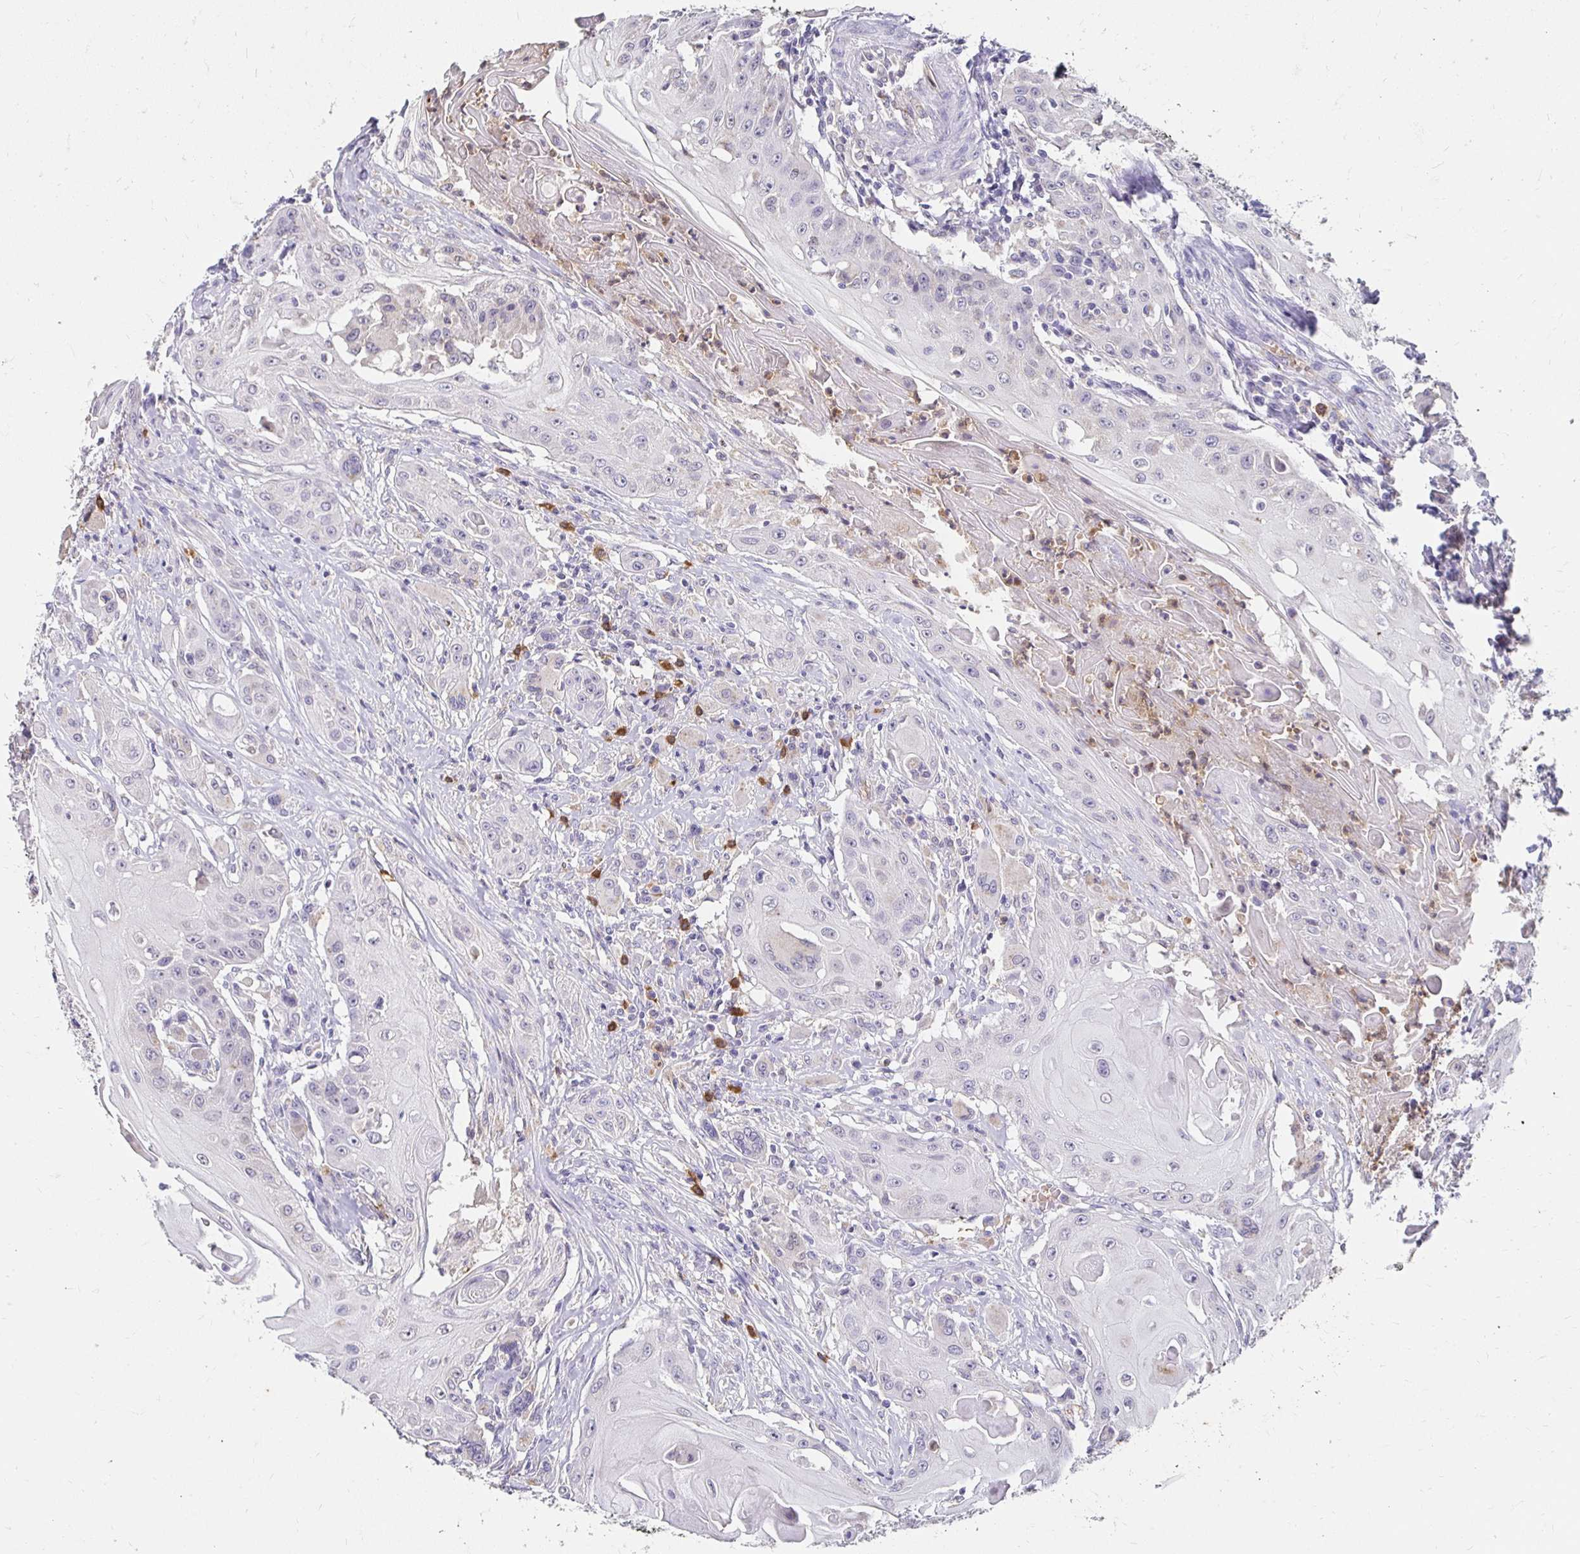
{"staining": {"intensity": "negative", "quantity": "none", "location": "none"}, "tissue": "head and neck cancer", "cell_type": "Tumor cells", "image_type": "cancer", "snomed": [{"axis": "morphology", "description": "Squamous cell carcinoma, NOS"}, {"axis": "topography", "description": "Oral tissue"}, {"axis": "topography", "description": "Head-Neck"}, {"axis": "topography", "description": "Neck, NOS"}], "caption": "Immunohistochemistry image of neoplastic tissue: head and neck squamous cell carcinoma stained with DAB exhibits no significant protein staining in tumor cells.", "gene": "GK2", "patient": {"sex": "female", "age": 55}}